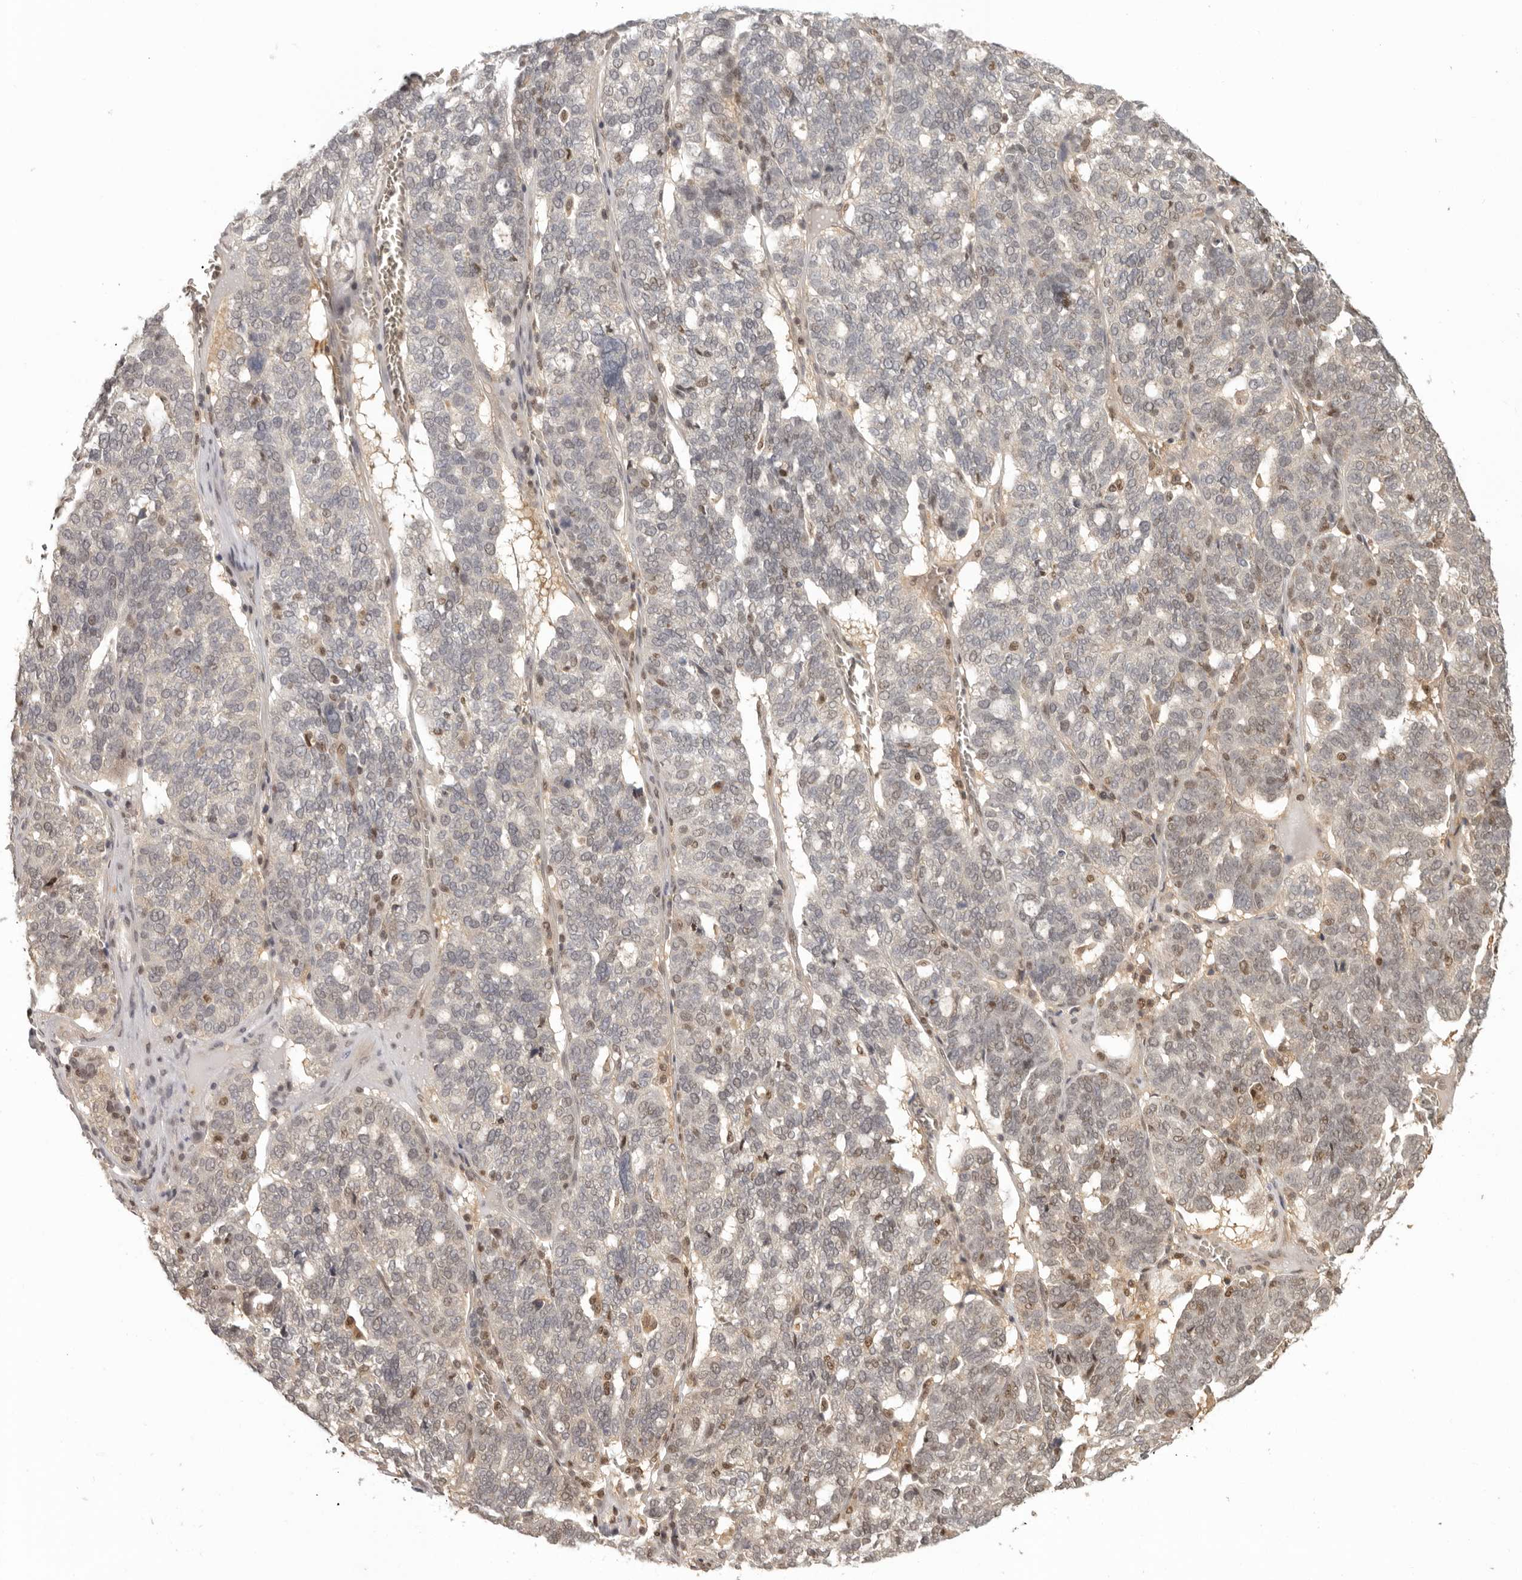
{"staining": {"intensity": "moderate", "quantity": "<25%", "location": "nuclear"}, "tissue": "ovarian cancer", "cell_type": "Tumor cells", "image_type": "cancer", "snomed": [{"axis": "morphology", "description": "Cystadenocarcinoma, serous, NOS"}, {"axis": "topography", "description": "Ovary"}], "caption": "Ovarian cancer stained for a protein reveals moderate nuclear positivity in tumor cells.", "gene": "PSMA5", "patient": {"sex": "female", "age": 59}}